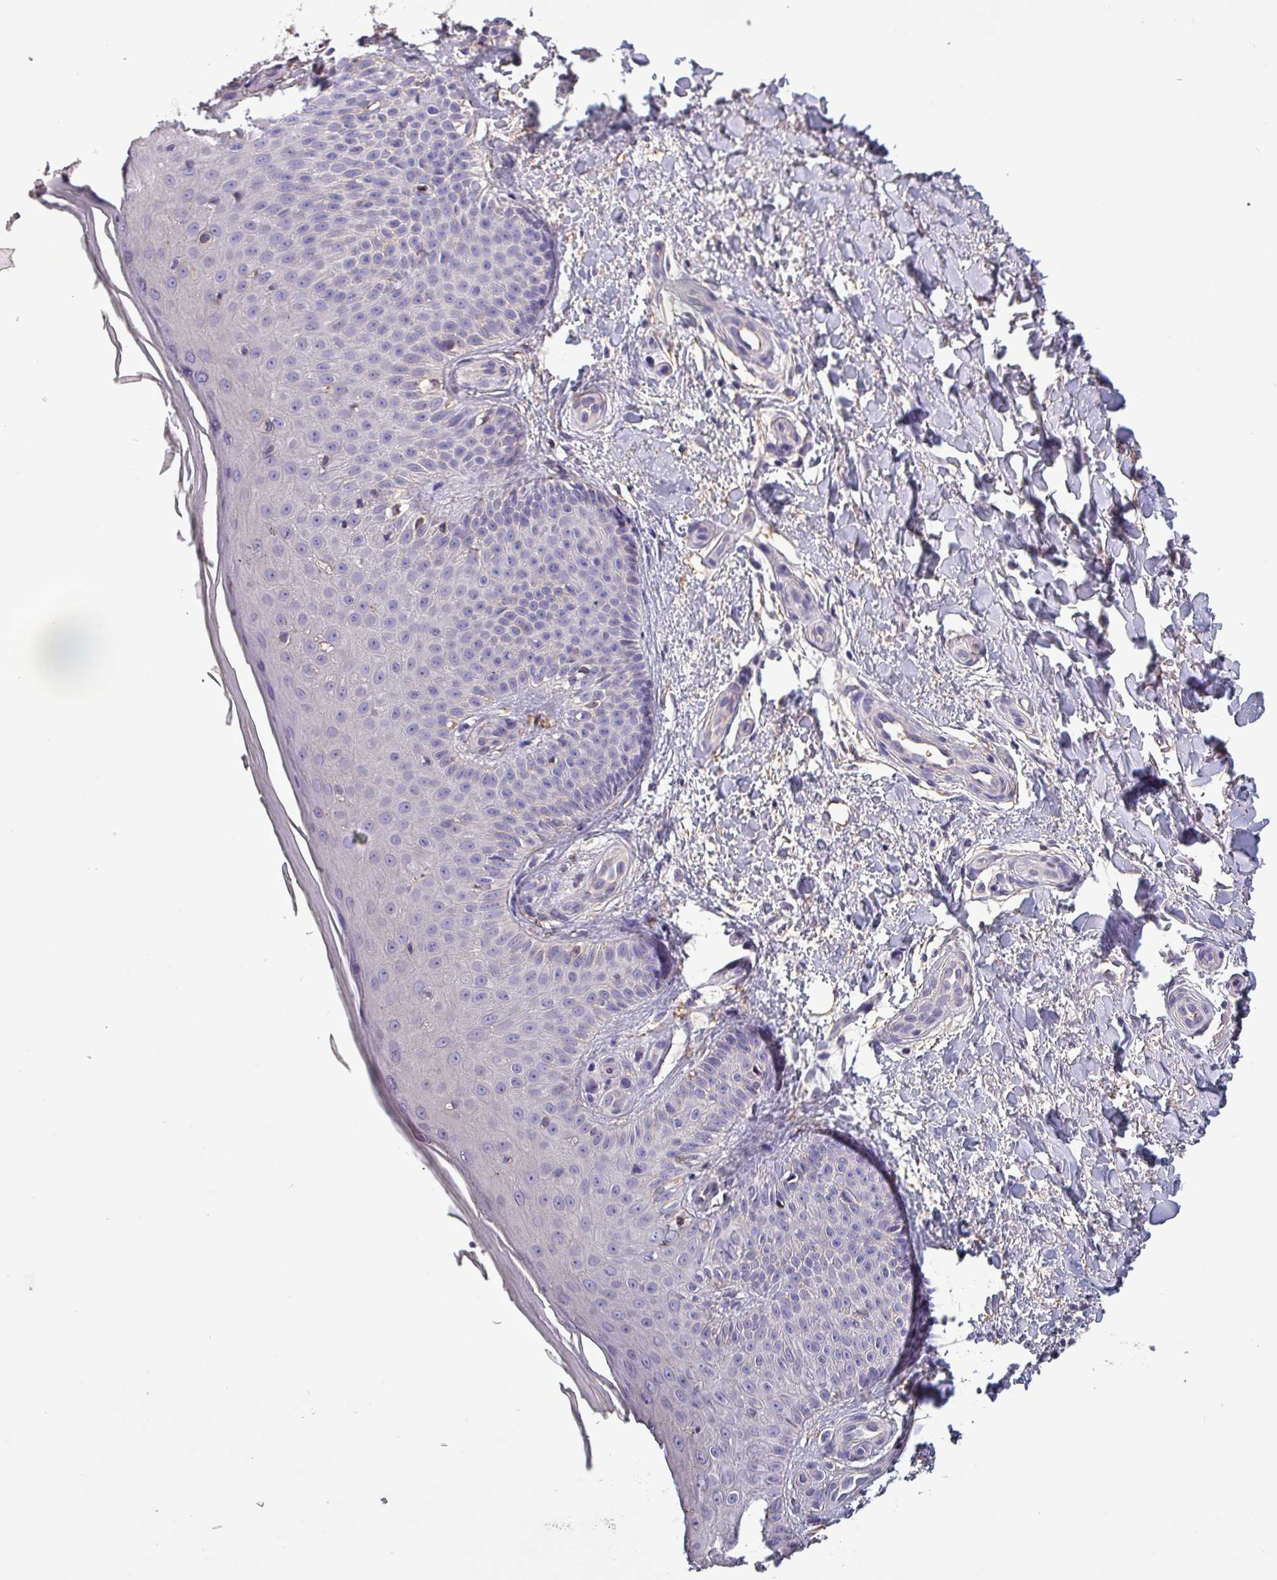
{"staining": {"intensity": "negative", "quantity": "none", "location": "none"}, "tissue": "skin", "cell_type": "Fibroblasts", "image_type": "normal", "snomed": [{"axis": "morphology", "description": "Normal tissue, NOS"}, {"axis": "topography", "description": "Skin"}], "caption": "Immunohistochemistry (IHC) micrograph of benign skin: skin stained with DAB shows no significant protein expression in fibroblasts. (DAB IHC visualized using brightfield microscopy, high magnification).", "gene": "HTRA4", "patient": {"sex": "male", "age": 81}}